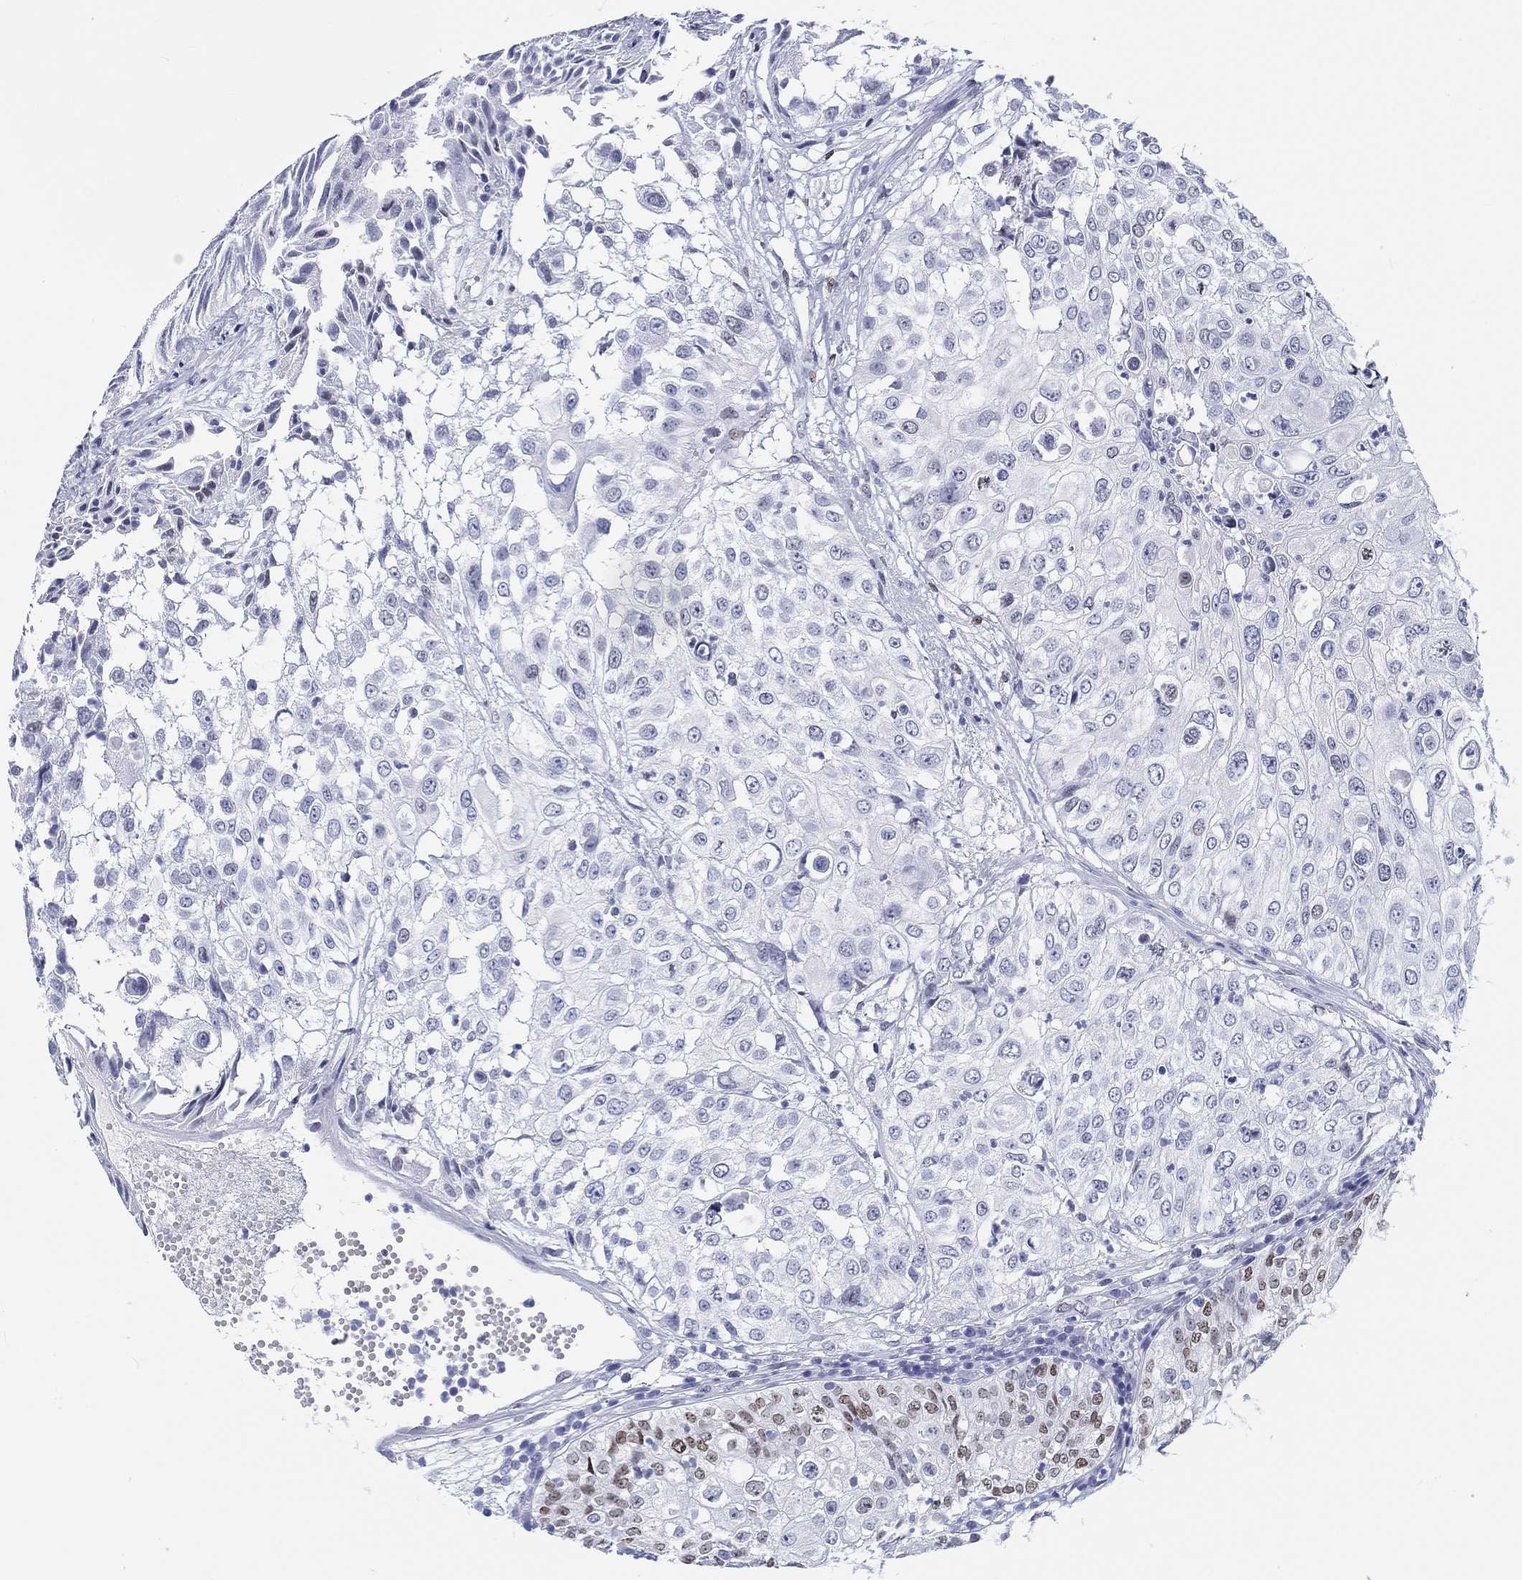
{"staining": {"intensity": "weak", "quantity": "<25%", "location": "nuclear"}, "tissue": "urothelial cancer", "cell_type": "Tumor cells", "image_type": "cancer", "snomed": [{"axis": "morphology", "description": "Urothelial carcinoma, High grade"}, {"axis": "topography", "description": "Urinary bladder"}], "caption": "Protein analysis of urothelial cancer displays no significant positivity in tumor cells.", "gene": "H1-1", "patient": {"sex": "female", "age": 79}}